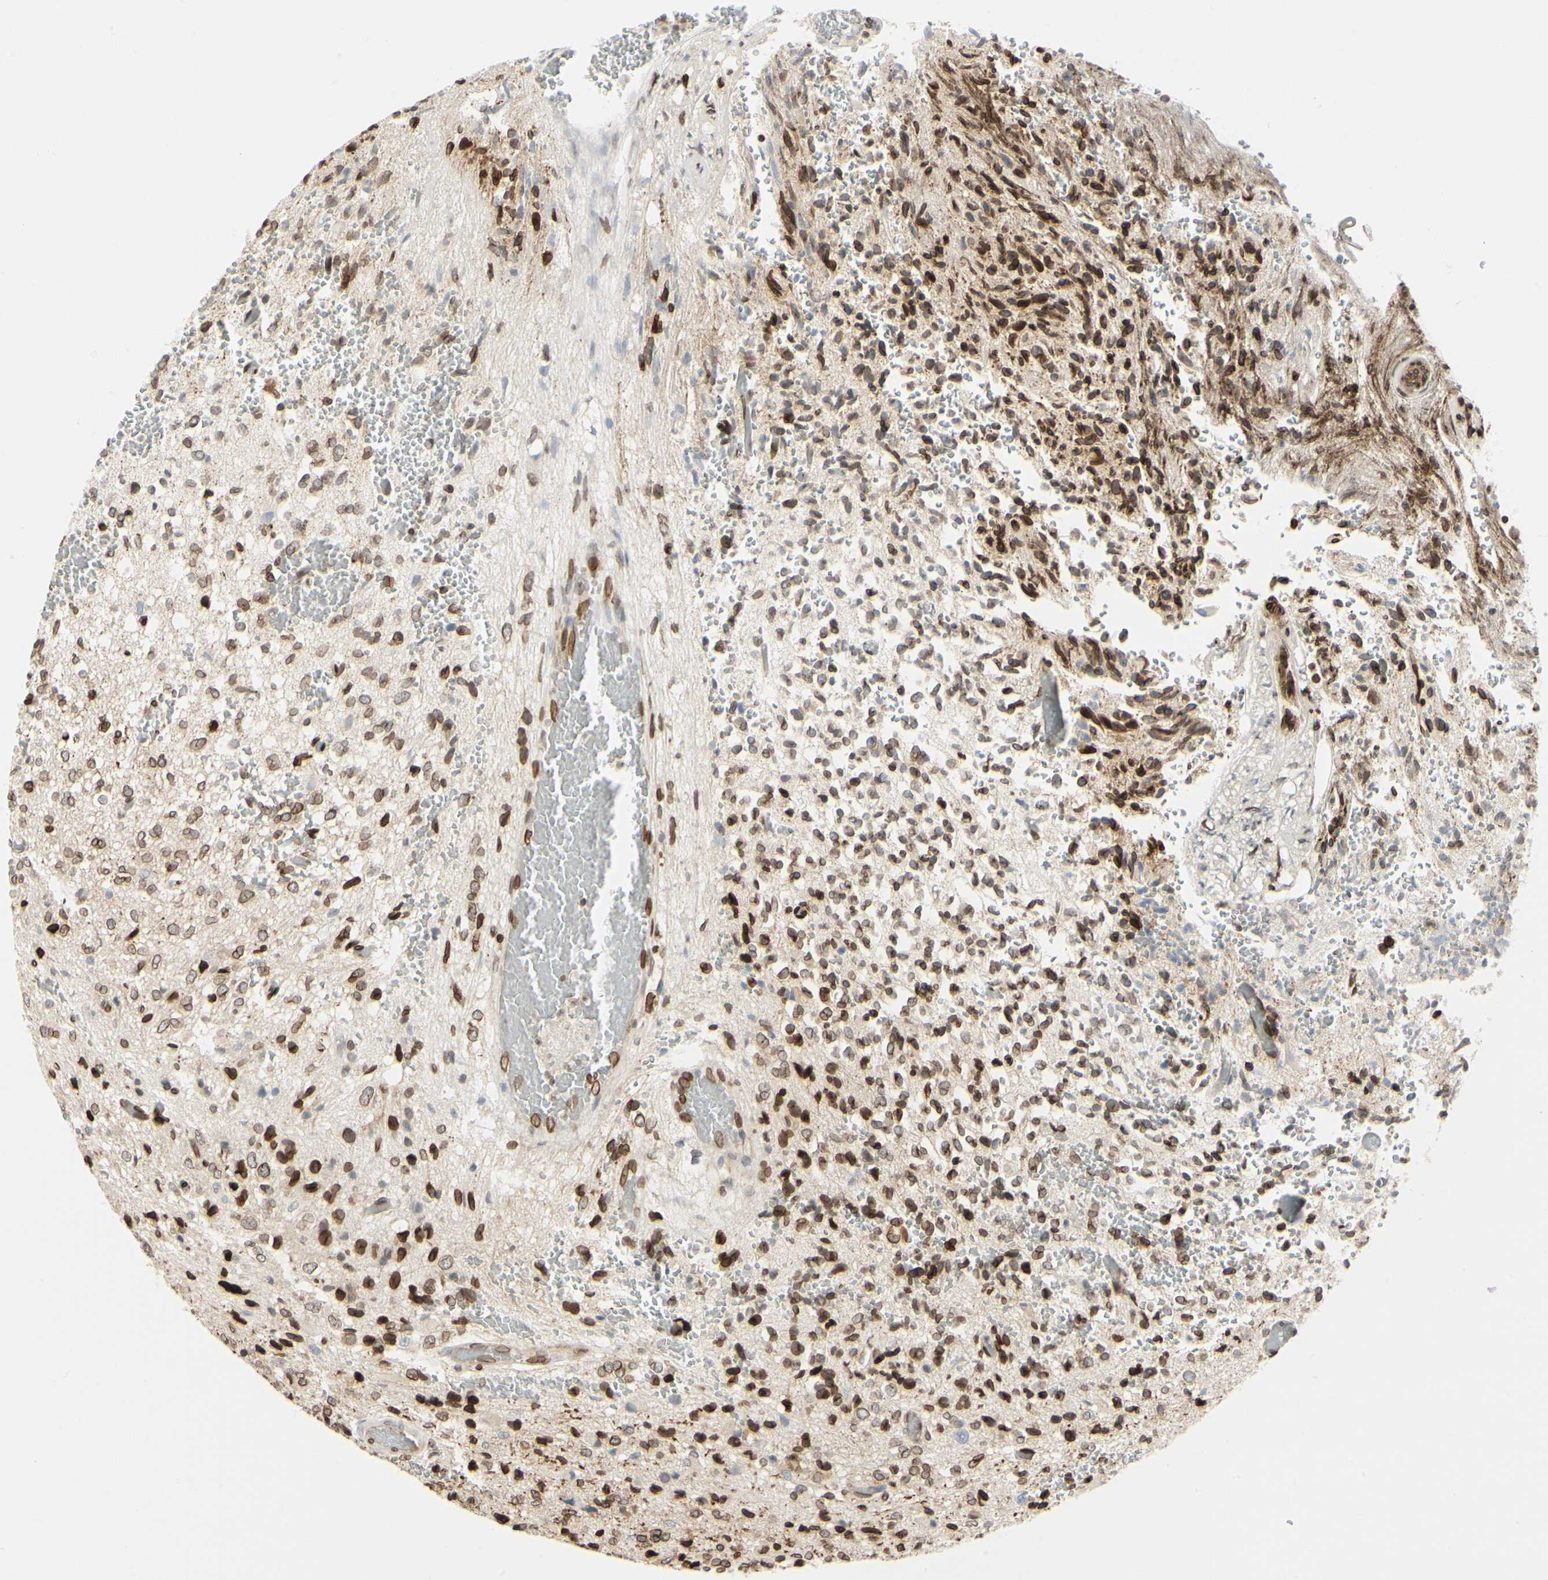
{"staining": {"intensity": "strong", "quantity": ">75%", "location": "cytoplasmic/membranous,nuclear"}, "tissue": "glioma", "cell_type": "Tumor cells", "image_type": "cancer", "snomed": [{"axis": "morphology", "description": "Glioma, malignant, High grade"}, {"axis": "topography", "description": "pancreas cauda"}], "caption": "Malignant glioma (high-grade) stained for a protein demonstrates strong cytoplasmic/membranous and nuclear positivity in tumor cells.", "gene": "TMPO", "patient": {"sex": "male", "age": 60}}